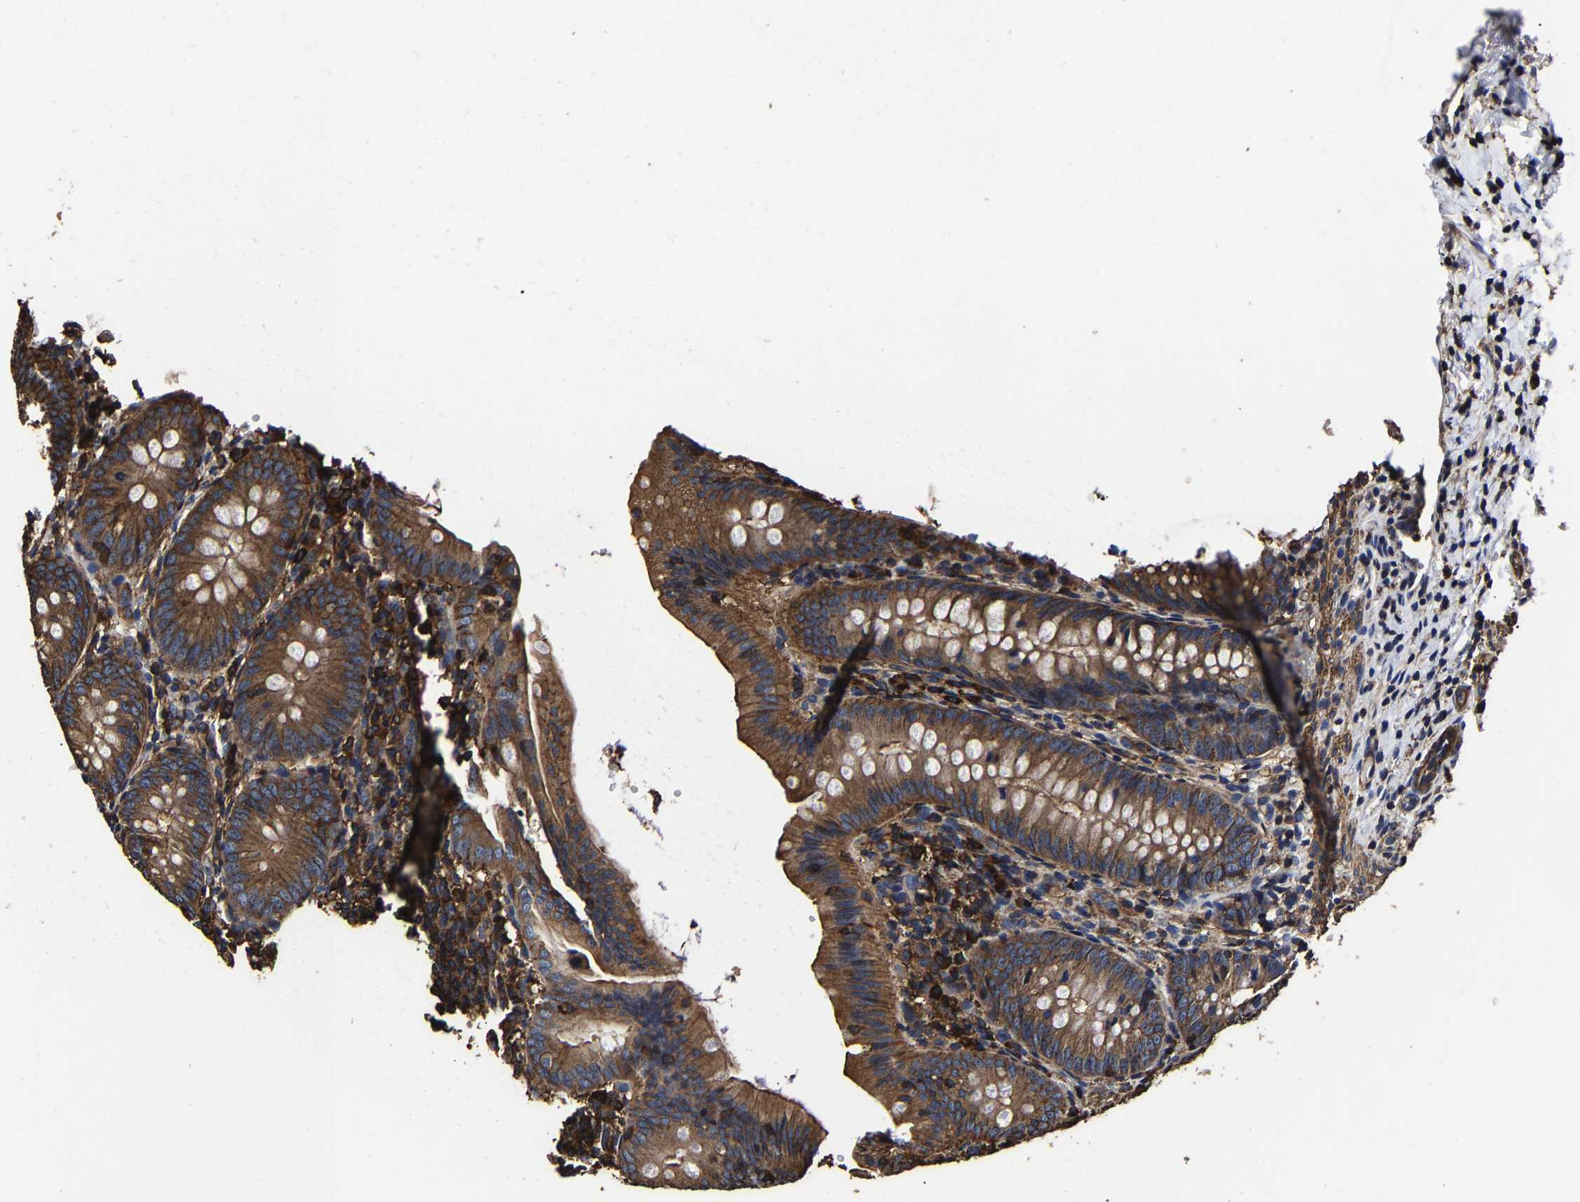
{"staining": {"intensity": "moderate", "quantity": "25%-75%", "location": "cytoplasmic/membranous"}, "tissue": "appendix", "cell_type": "Glandular cells", "image_type": "normal", "snomed": [{"axis": "morphology", "description": "Normal tissue, NOS"}, {"axis": "topography", "description": "Appendix"}], "caption": "A high-resolution histopathology image shows IHC staining of unremarkable appendix, which shows moderate cytoplasmic/membranous expression in about 25%-75% of glandular cells.", "gene": "SSH3", "patient": {"sex": "male", "age": 1}}